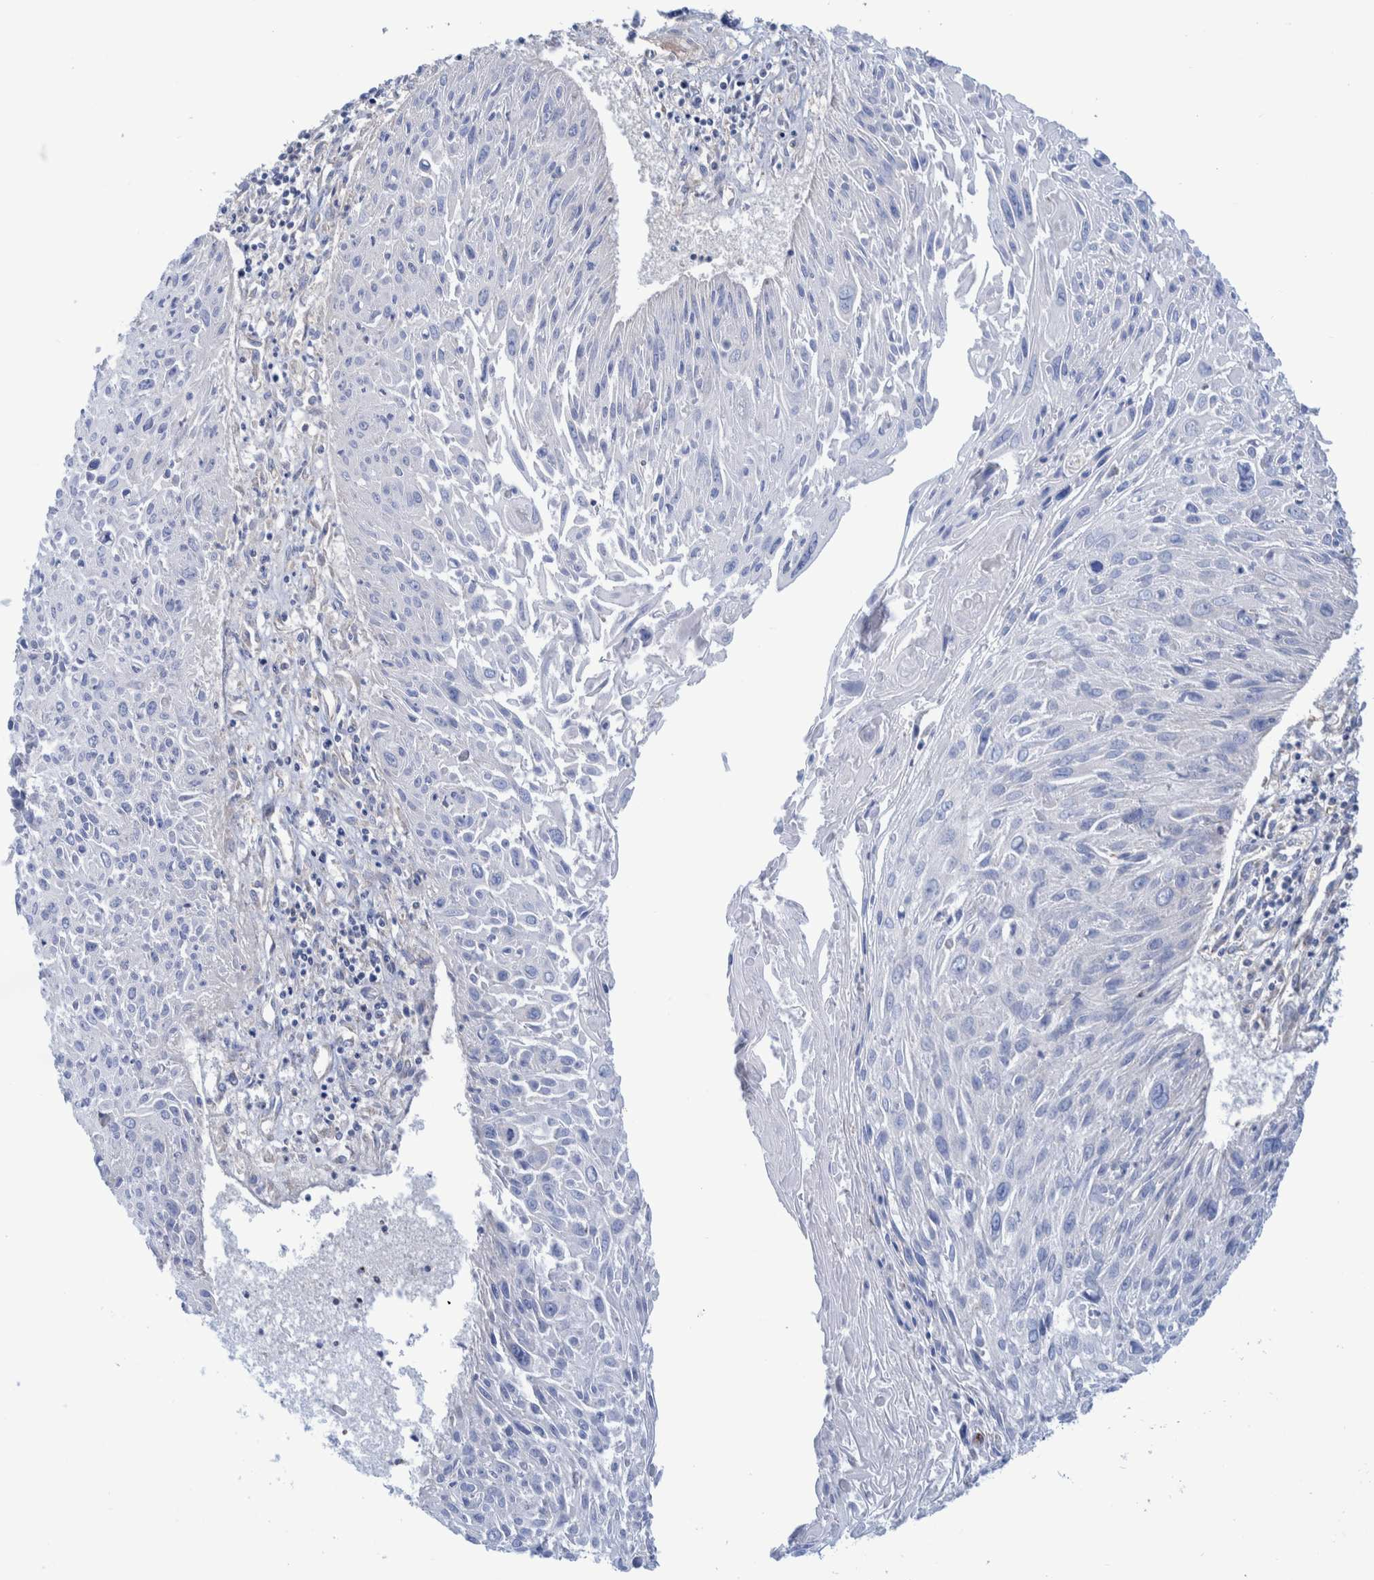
{"staining": {"intensity": "negative", "quantity": "none", "location": "none"}, "tissue": "cervical cancer", "cell_type": "Tumor cells", "image_type": "cancer", "snomed": [{"axis": "morphology", "description": "Squamous cell carcinoma, NOS"}, {"axis": "topography", "description": "Cervix"}], "caption": "The photomicrograph reveals no staining of tumor cells in cervical cancer.", "gene": "DECR1", "patient": {"sex": "female", "age": 51}}